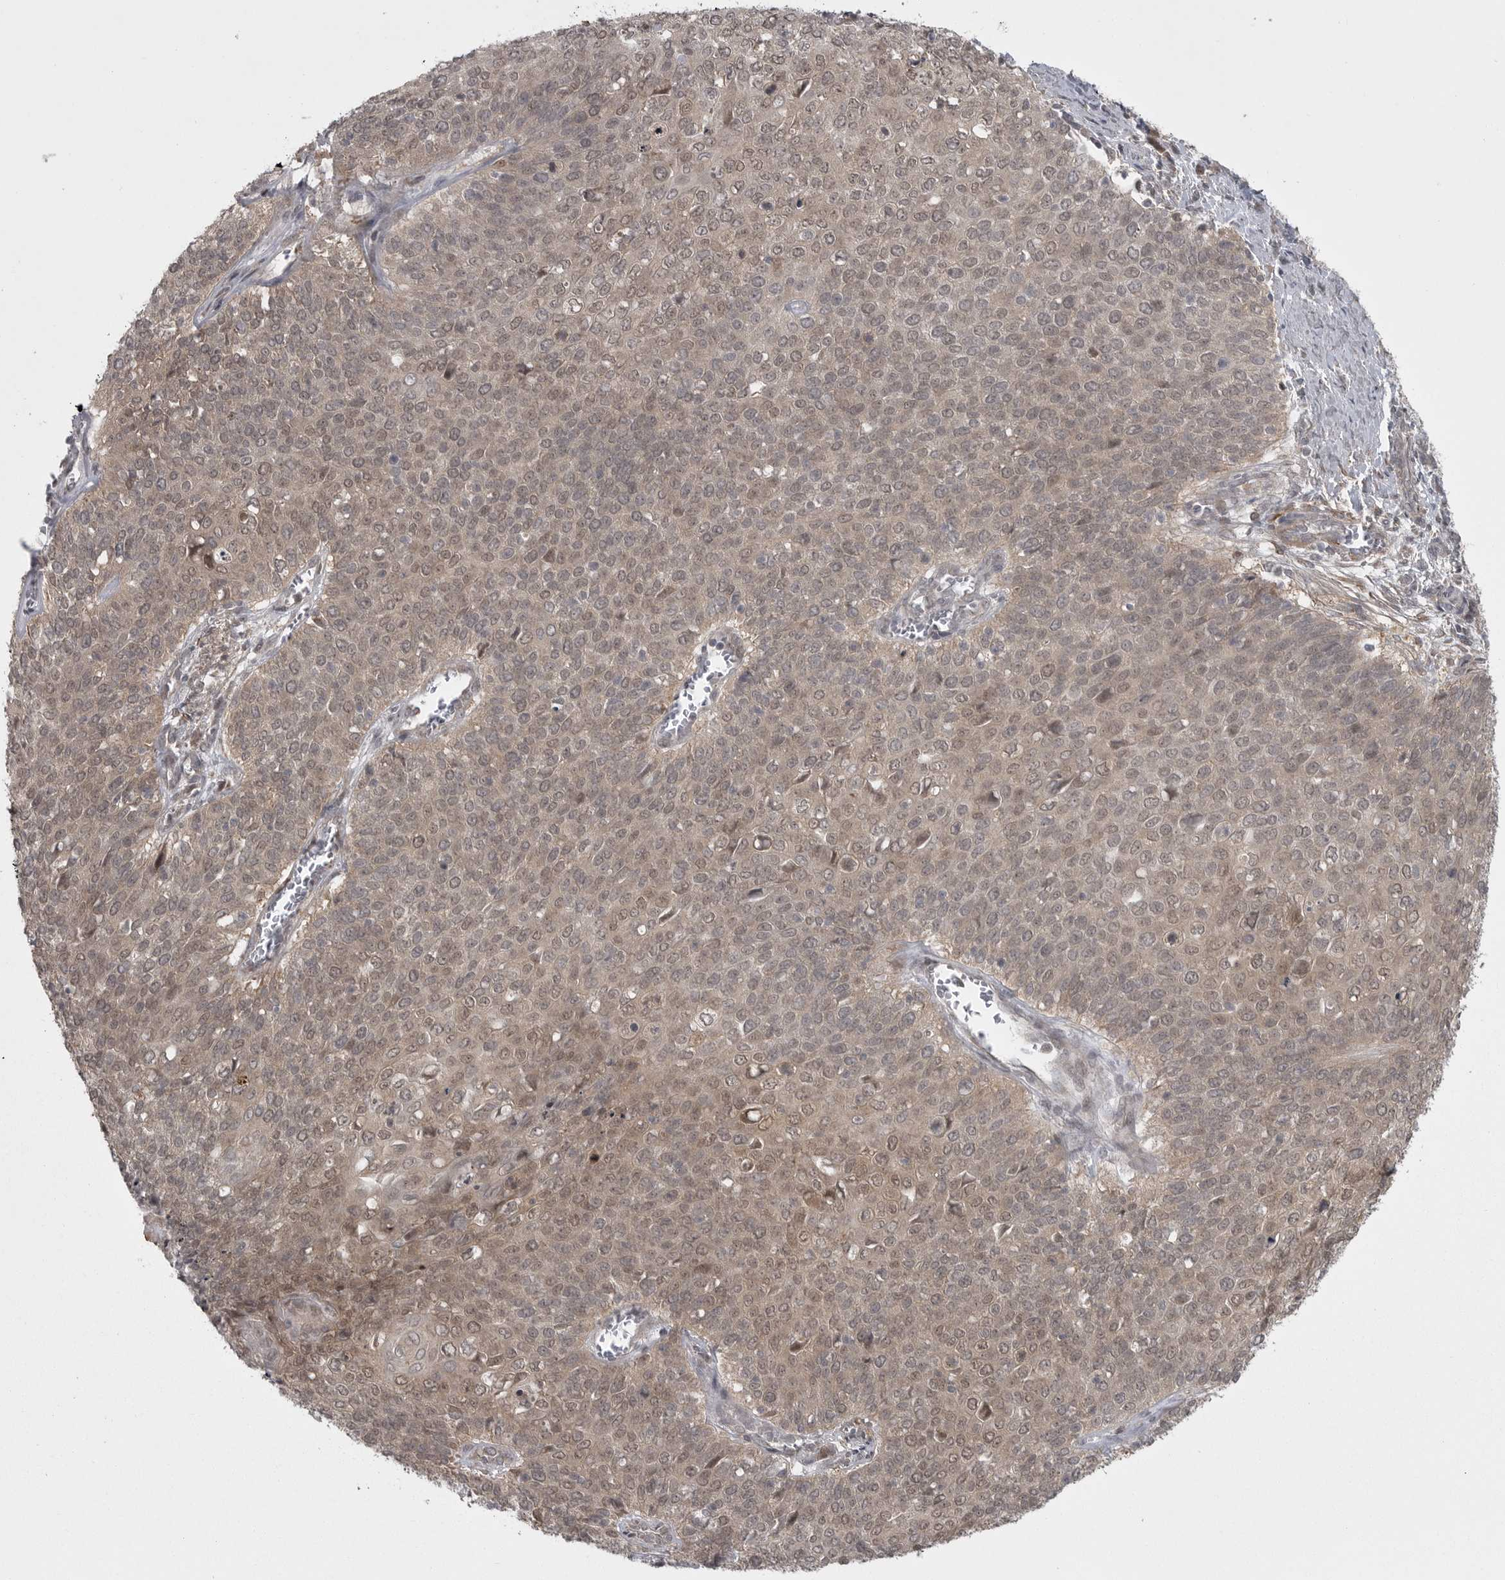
{"staining": {"intensity": "weak", "quantity": ">75%", "location": "cytoplasmic/membranous,nuclear"}, "tissue": "cervical cancer", "cell_type": "Tumor cells", "image_type": "cancer", "snomed": [{"axis": "morphology", "description": "Squamous cell carcinoma, NOS"}, {"axis": "topography", "description": "Cervix"}], "caption": "Immunohistochemistry (IHC) of cervical cancer displays low levels of weak cytoplasmic/membranous and nuclear staining in about >75% of tumor cells.", "gene": "PPP1R9A", "patient": {"sex": "female", "age": 39}}